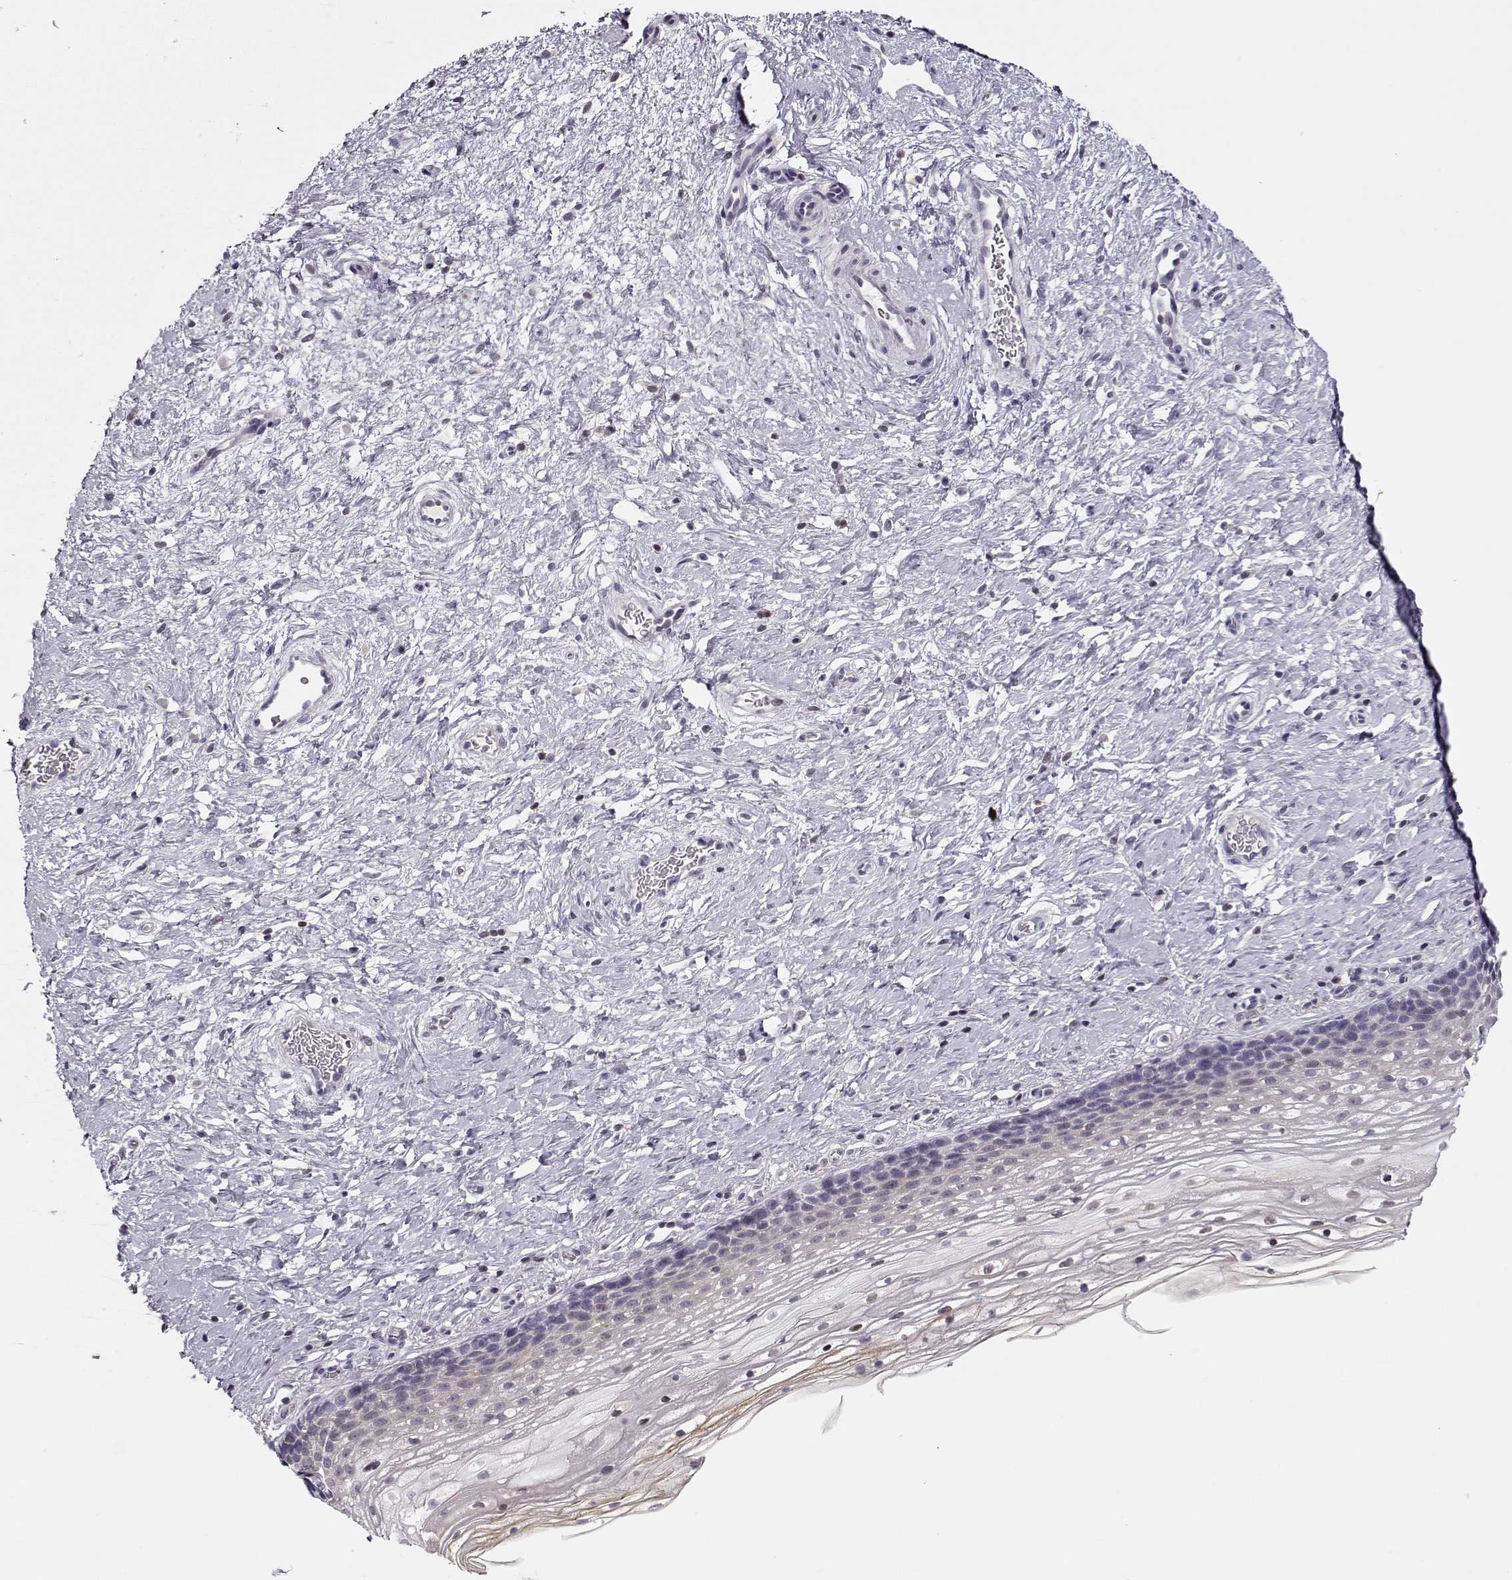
{"staining": {"intensity": "negative", "quantity": "none", "location": "none"}, "tissue": "cervix", "cell_type": "Glandular cells", "image_type": "normal", "snomed": [{"axis": "morphology", "description": "Normal tissue, NOS"}, {"axis": "topography", "description": "Cervix"}], "caption": "DAB immunohistochemical staining of normal cervix displays no significant staining in glandular cells. (Immunohistochemistry, brightfield microscopy, high magnification).", "gene": "TEPP", "patient": {"sex": "female", "age": 34}}